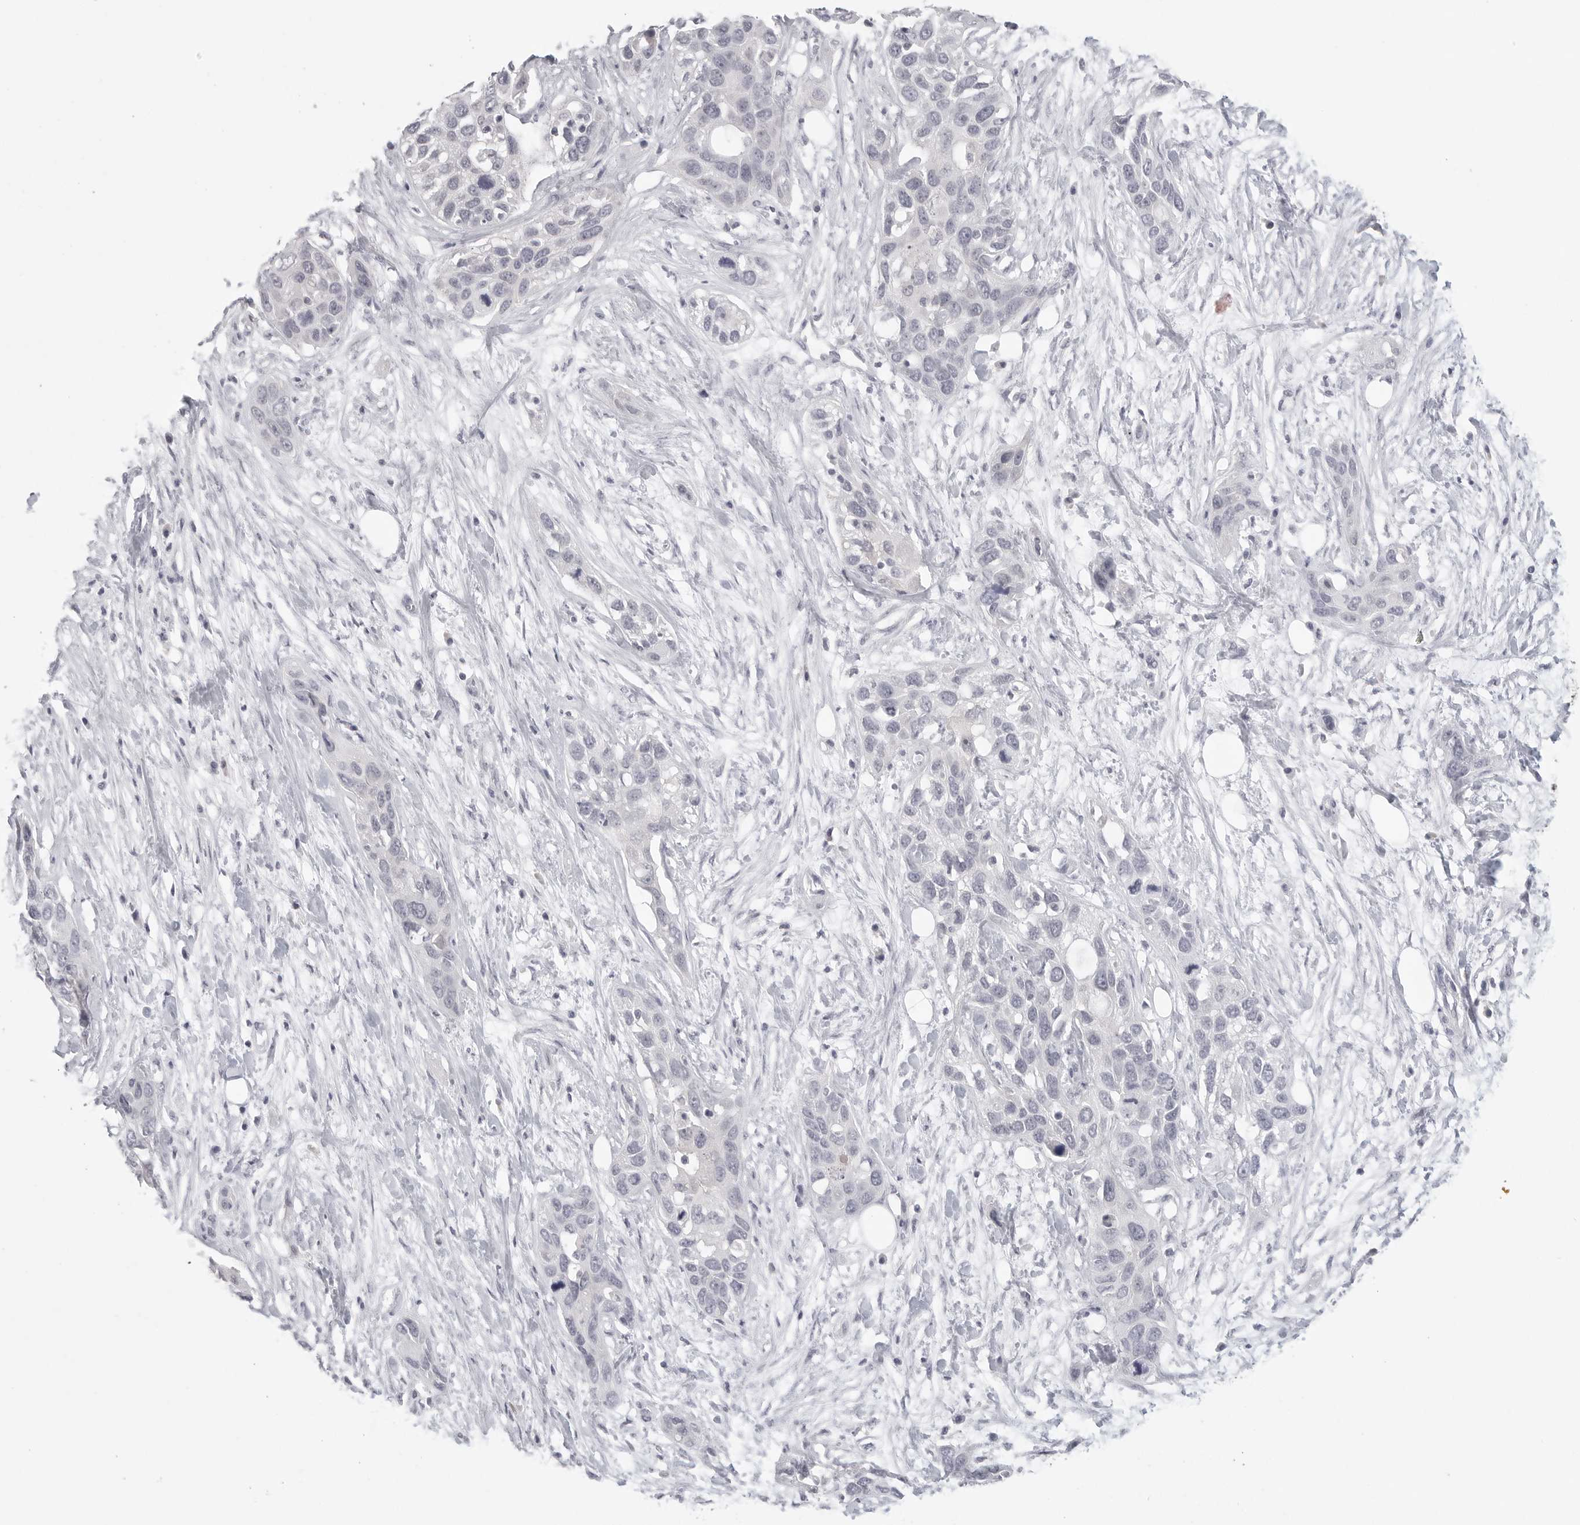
{"staining": {"intensity": "negative", "quantity": "none", "location": "none"}, "tissue": "pancreatic cancer", "cell_type": "Tumor cells", "image_type": "cancer", "snomed": [{"axis": "morphology", "description": "Adenocarcinoma, NOS"}, {"axis": "topography", "description": "Pancreas"}], "caption": "The immunohistochemistry image has no significant positivity in tumor cells of pancreatic cancer tissue.", "gene": "HMGCS2", "patient": {"sex": "female", "age": 60}}